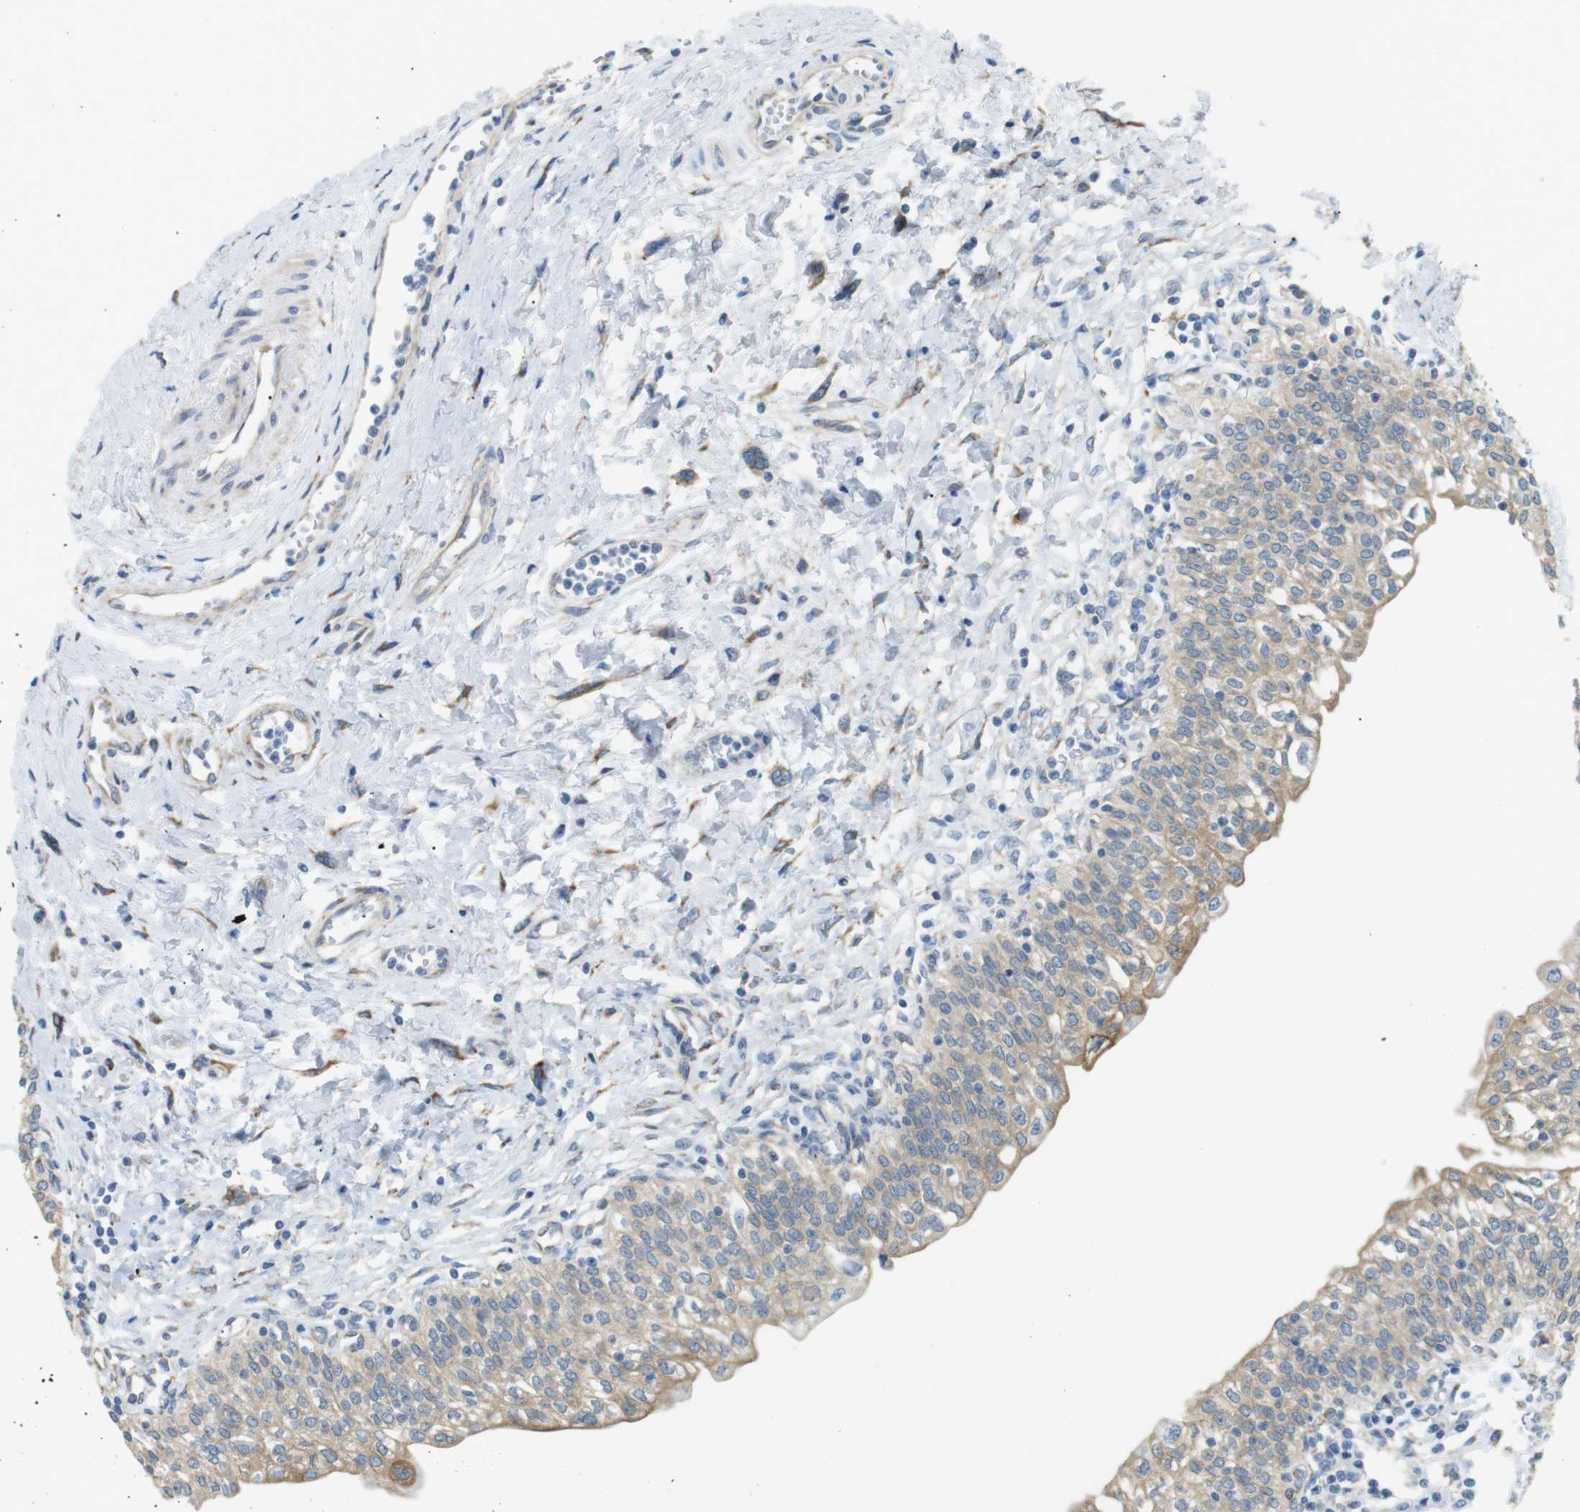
{"staining": {"intensity": "weak", "quantity": ">75%", "location": "cytoplasmic/membranous"}, "tissue": "urinary bladder", "cell_type": "Urothelial cells", "image_type": "normal", "snomed": [{"axis": "morphology", "description": "Normal tissue, NOS"}, {"axis": "topography", "description": "Urinary bladder"}], "caption": "Immunohistochemical staining of normal urinary bladder exhibits weak cytoplasmic/membranous protein positivity in approximately >75% of urothelial cells. The staining was performed using DAB (3,3'-diaminobenzidine) to visualize the protein expression in brown, while the nuclei were stained in blue with hematoxylin (Magnification: 20x).", "gene": "MTARC2", "patient": {"sex": "male", "age": 55}}